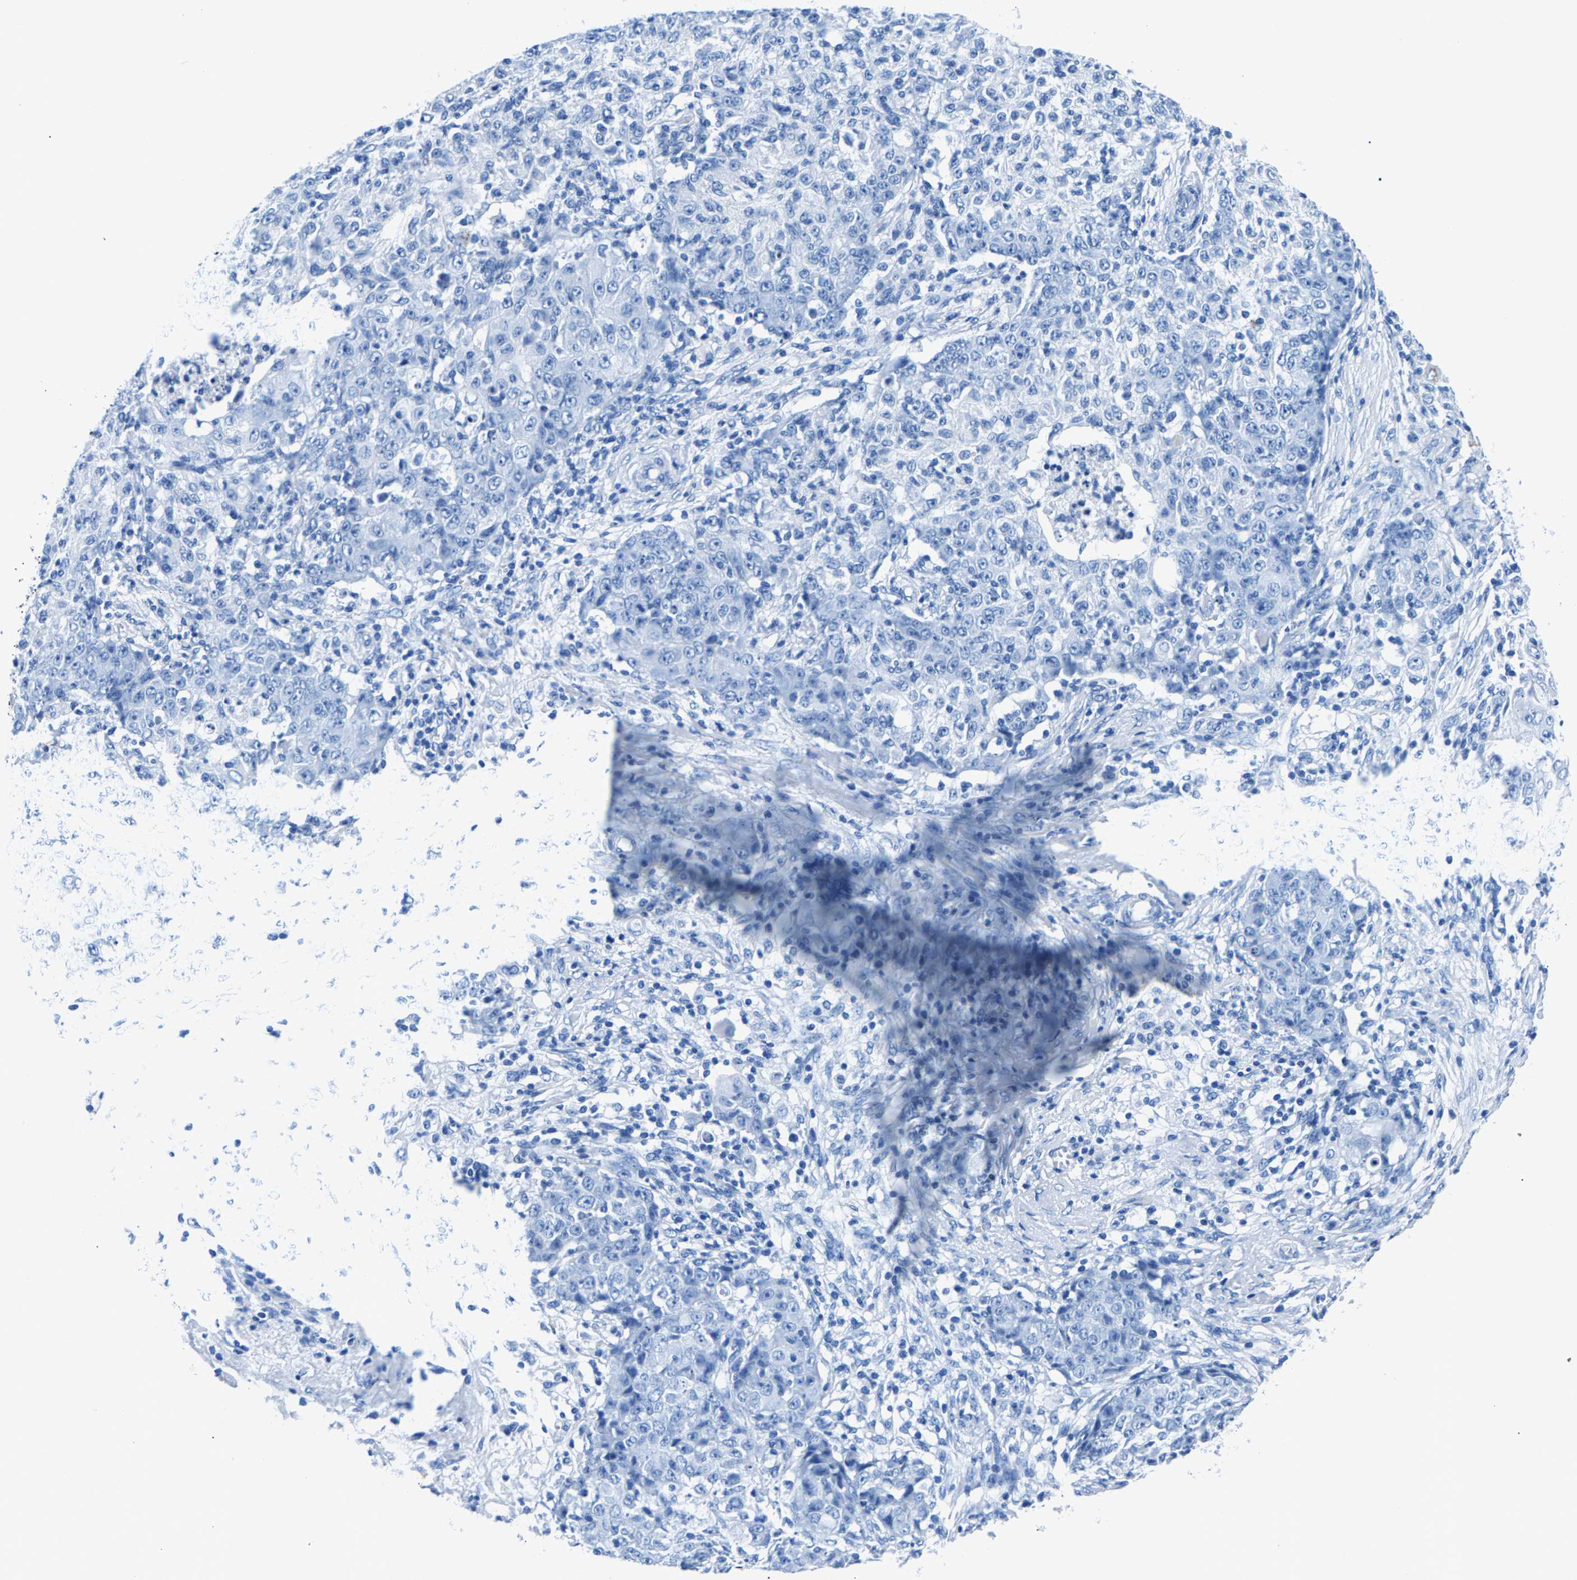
{"staining": {"intensity": "negative", "quantity": "none", "location": "none"}, "tissue": "ovarian cancer", "cell_type": "Tumor cells", "image_type": "cancer", "snomed": [{"axis": "morphology", "description": "Carcinoma, endometroid"}, {"axis": "topography", "description": "Ovary"}], "caption": "This is a micrograph of IHC staining of ovarian endometroid carcinoma, which shows no positivity in tumor cells.", "gene": "CPS1", "patient": {"sex": "female", "age": 42}}